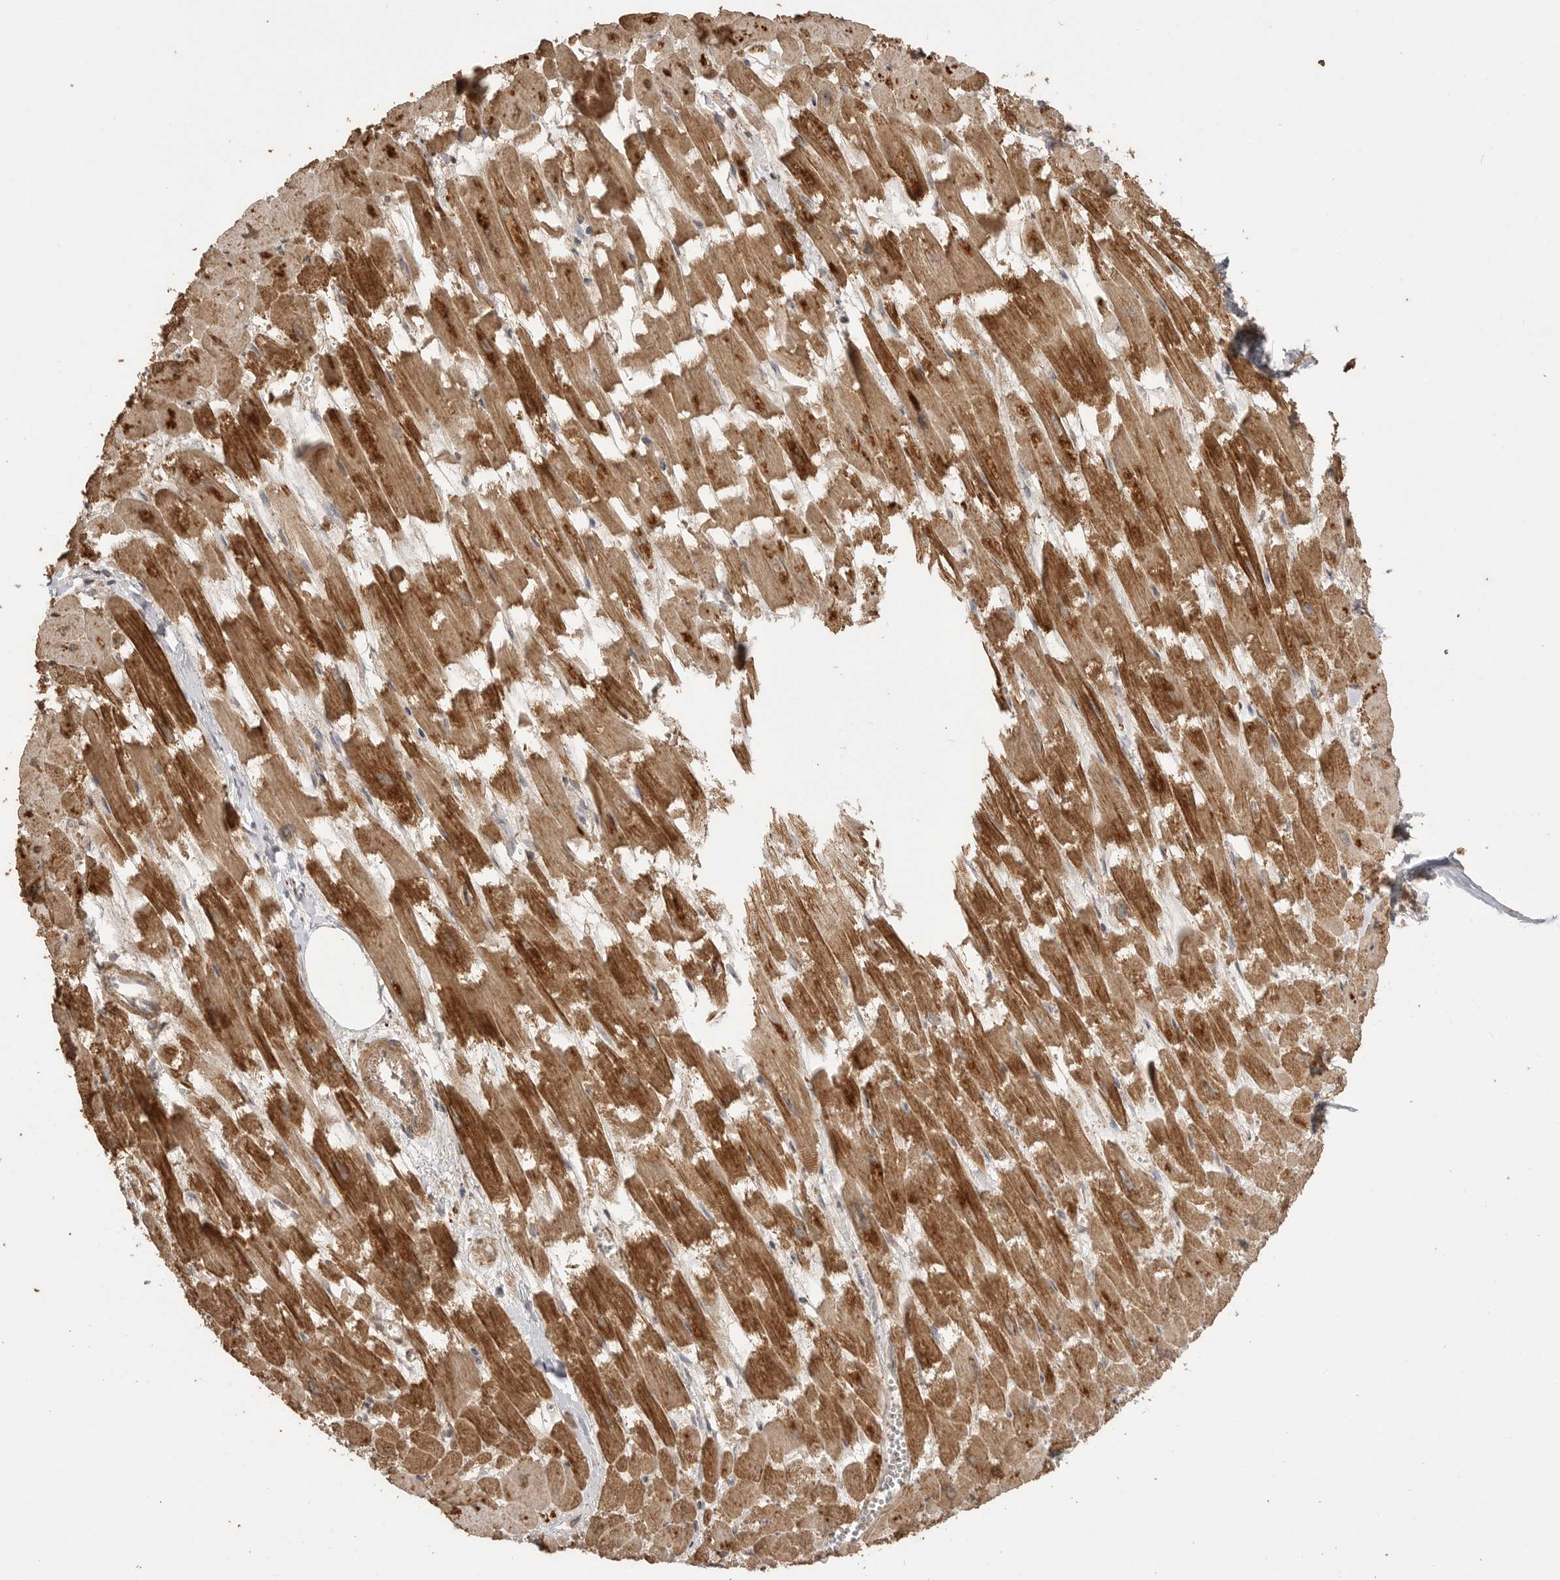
{"staining": {"intensity": "moderate", "quantity": ">75%", "location": "cytoplasmic/membranous"}, "tissue": "heart muscle", "cell_type": "Cardiomyocytes", "image_type": "normal", "snomed": [{"axis": "morphology", "description": "Normal tissue, NOS"}, {"axis": "topography", "description": "Heart"}], "caption": "This image shows IHC staining of benign human heart muscle, with medium moderate cytoplasmic/membranous positivity in about >75% of cardiomyocytes.", "gene": "BOC", "patient": {"sex": "male", "age": 54}}